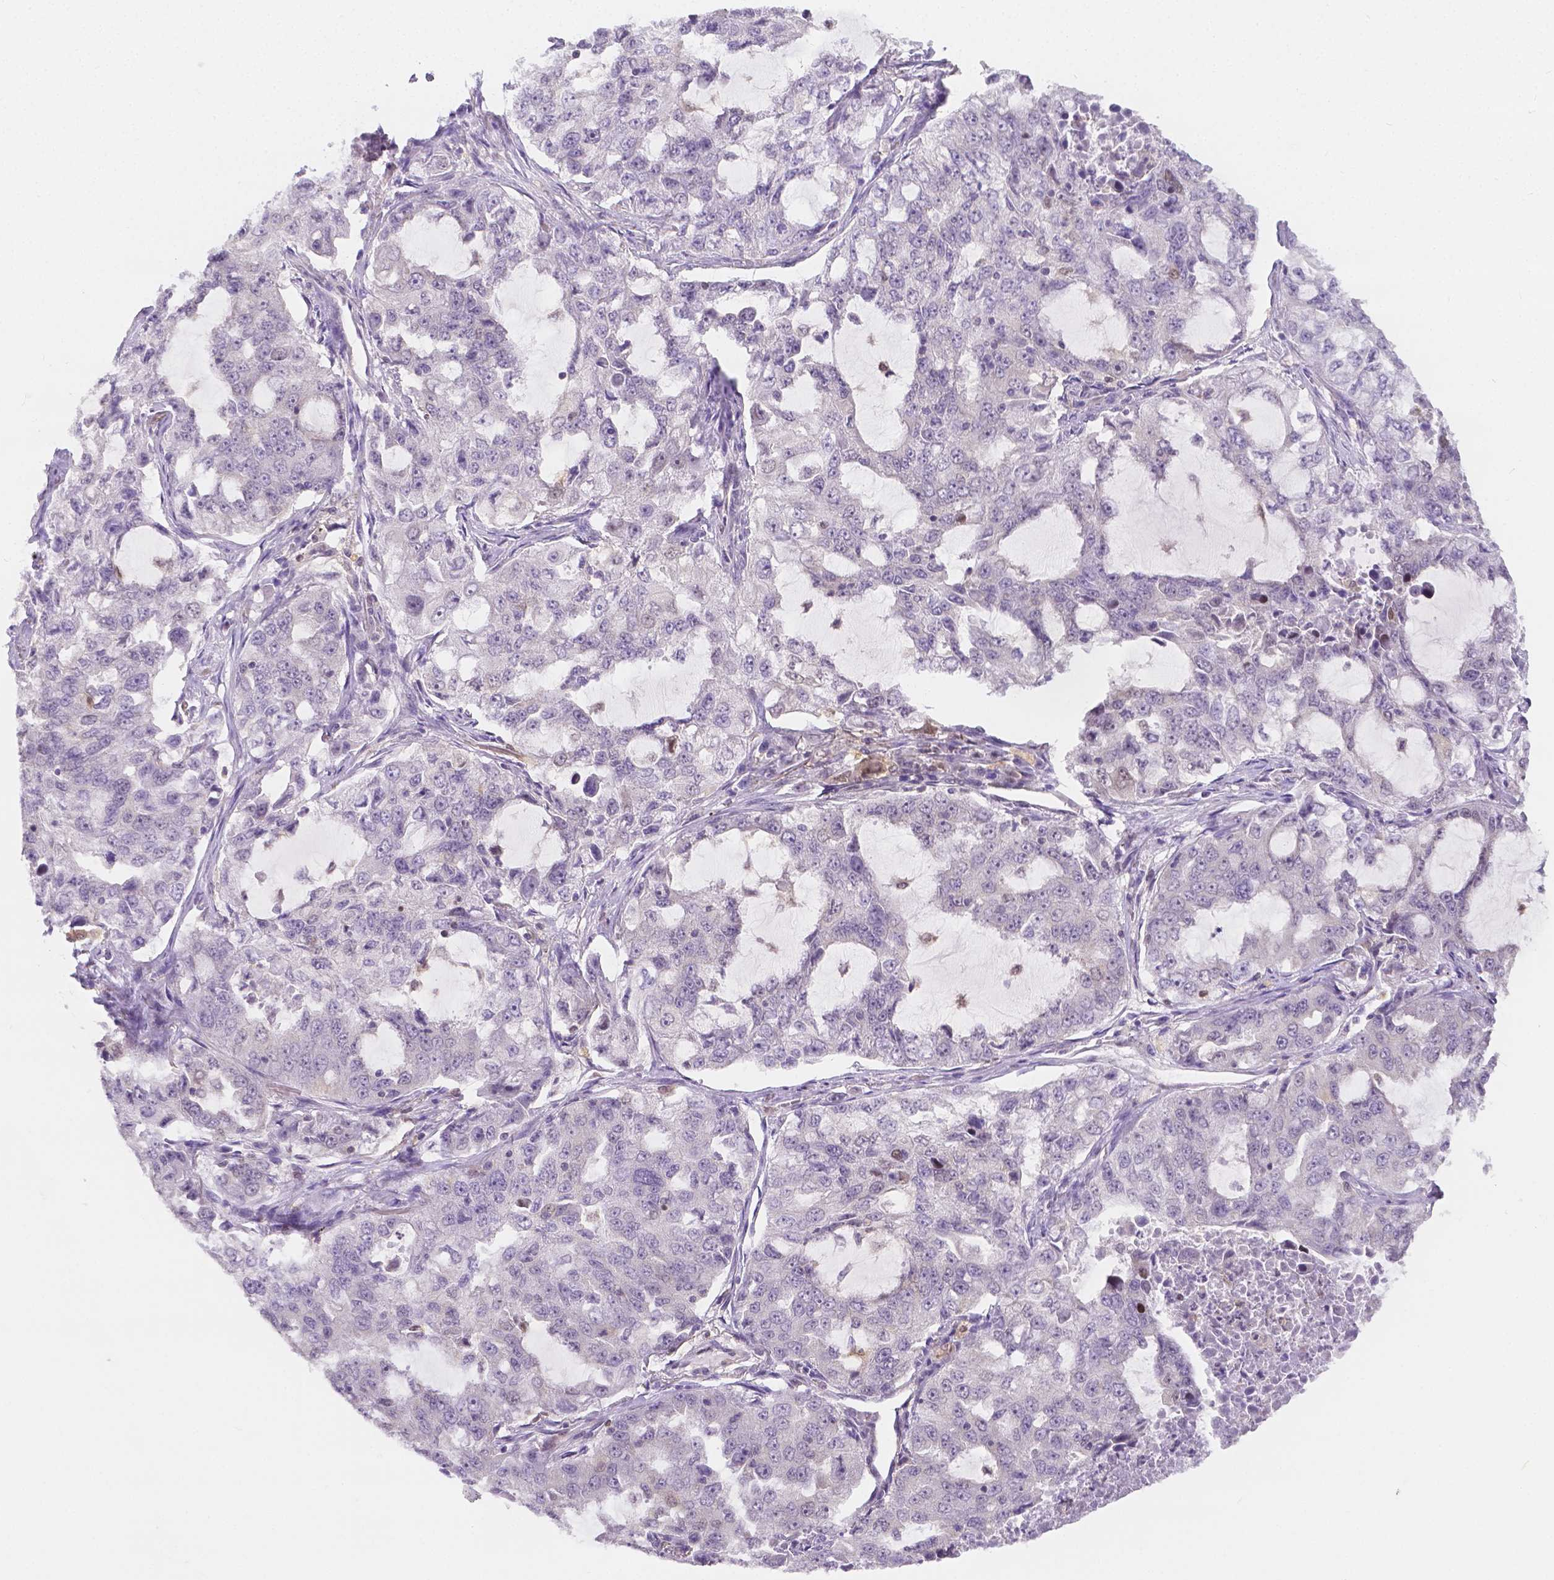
{"staining": {"intensity": "negative", "quantity": "none", "location": "none"}, "tissue": "lung cancer", "cell_type": "Tumor cells", "image_type": "cancer", "snomed": [{"axis": "morphology", "description": "Adenocarcinoma, NOS"}, {"axis": "topography", "description": "Lung"}], "caption": "Lung cancer stained for a protein using IHC exhibits no expression tumor cells.", "gene": "SGTB", "patient": {"sex": "female", "age": 61}}